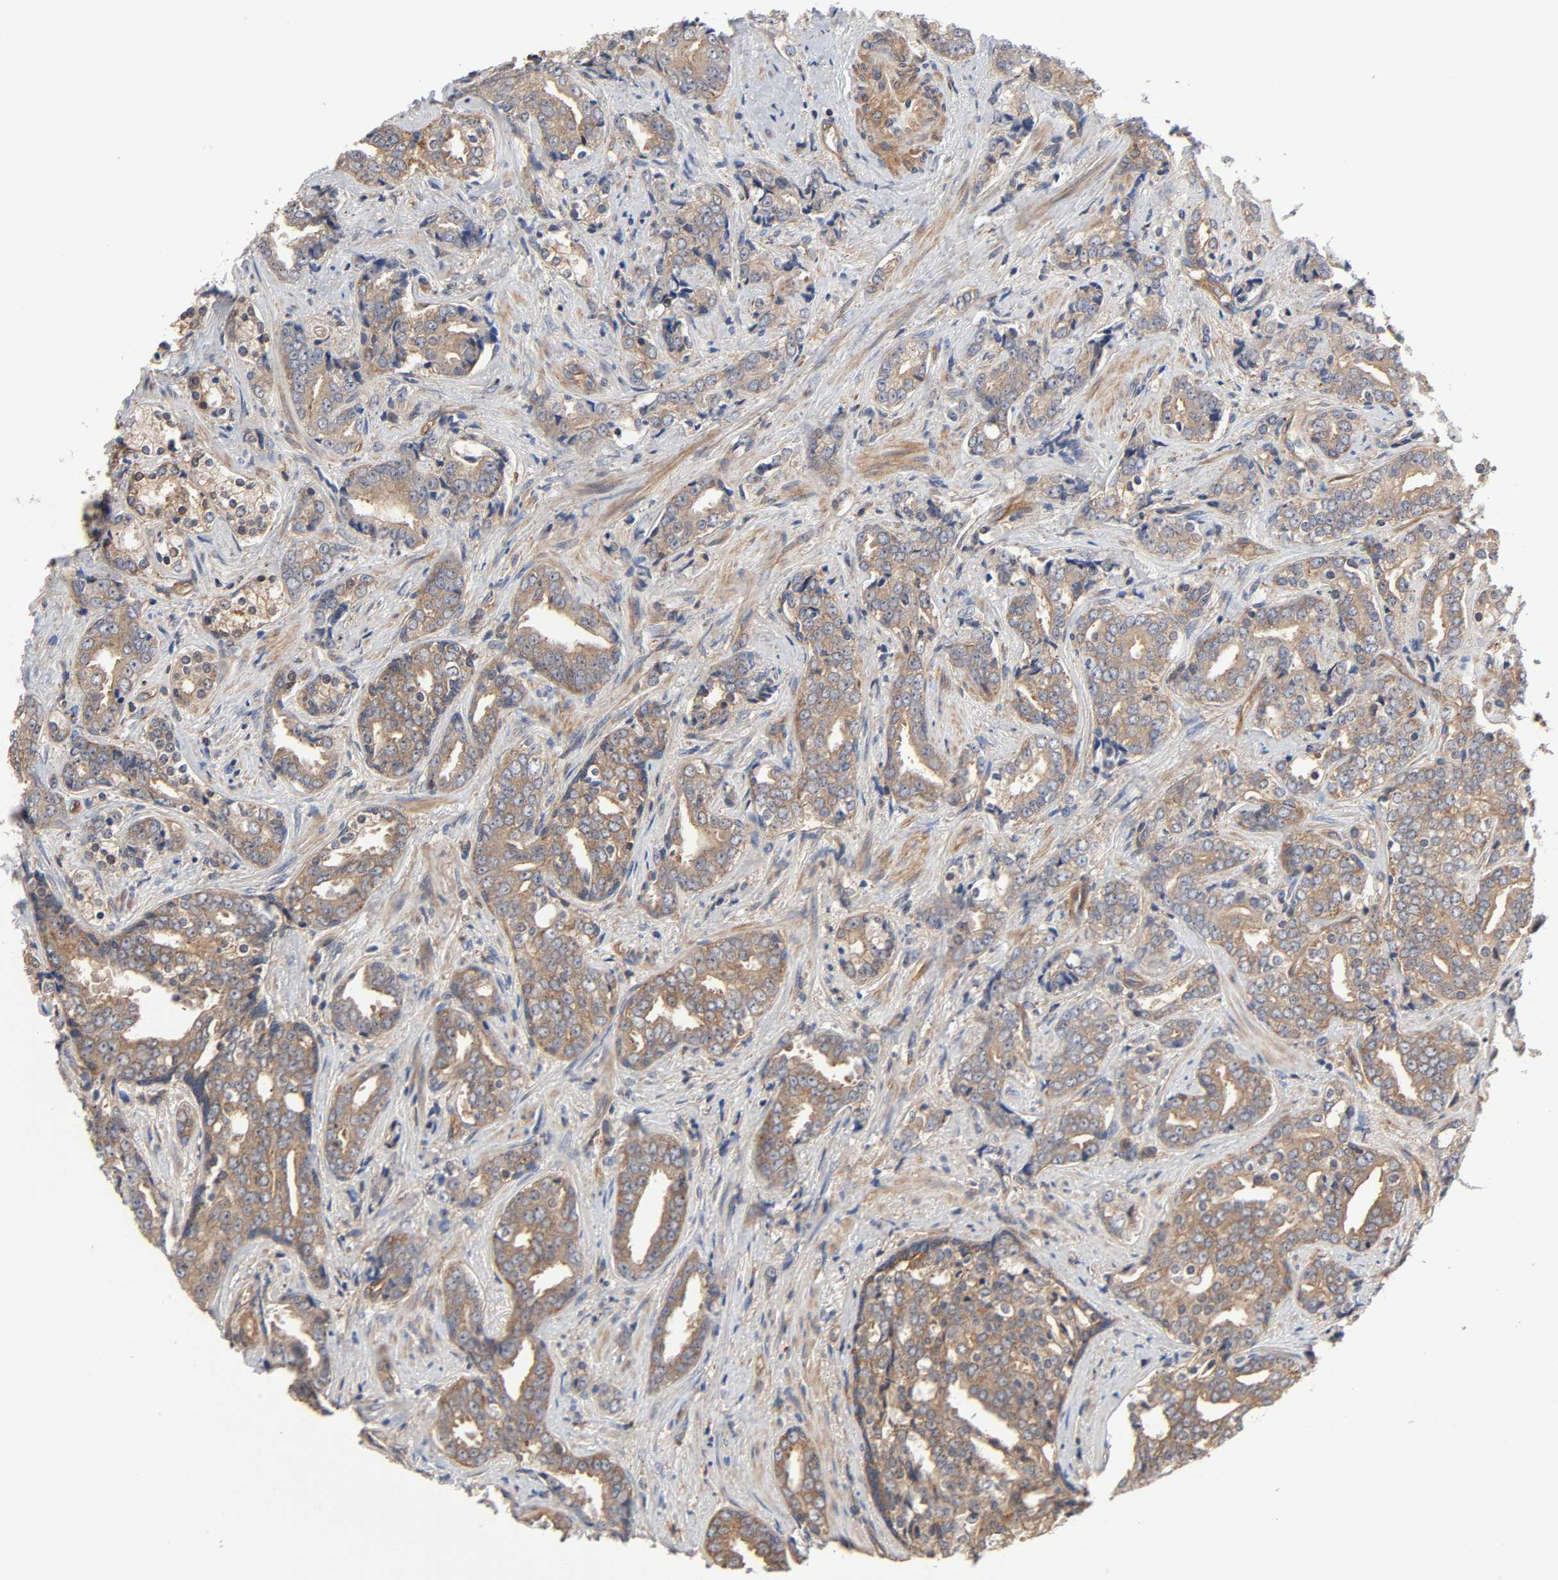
{"staining": {"intensity": "moderate", "quantity": ">75%", "location": "cytoplasmic/membranous"}, "tissue": "prostate cancer", "cell_type": "Tumor cells", "image_type": "cancer", "snomed": [{"axis": "morphology", "description": "Adenocarcinoma, High grade"}, {"axis": "topography", "description": "Prostate"}], "caption": "DAB immunohistochemical staining of prostate cancer exhibits moderate cytoplasmic/membranous protein expression in about >75% of tumor cells.", "gene": "LAMTOR2", "patient": {"sex": "male", "age": 67}}